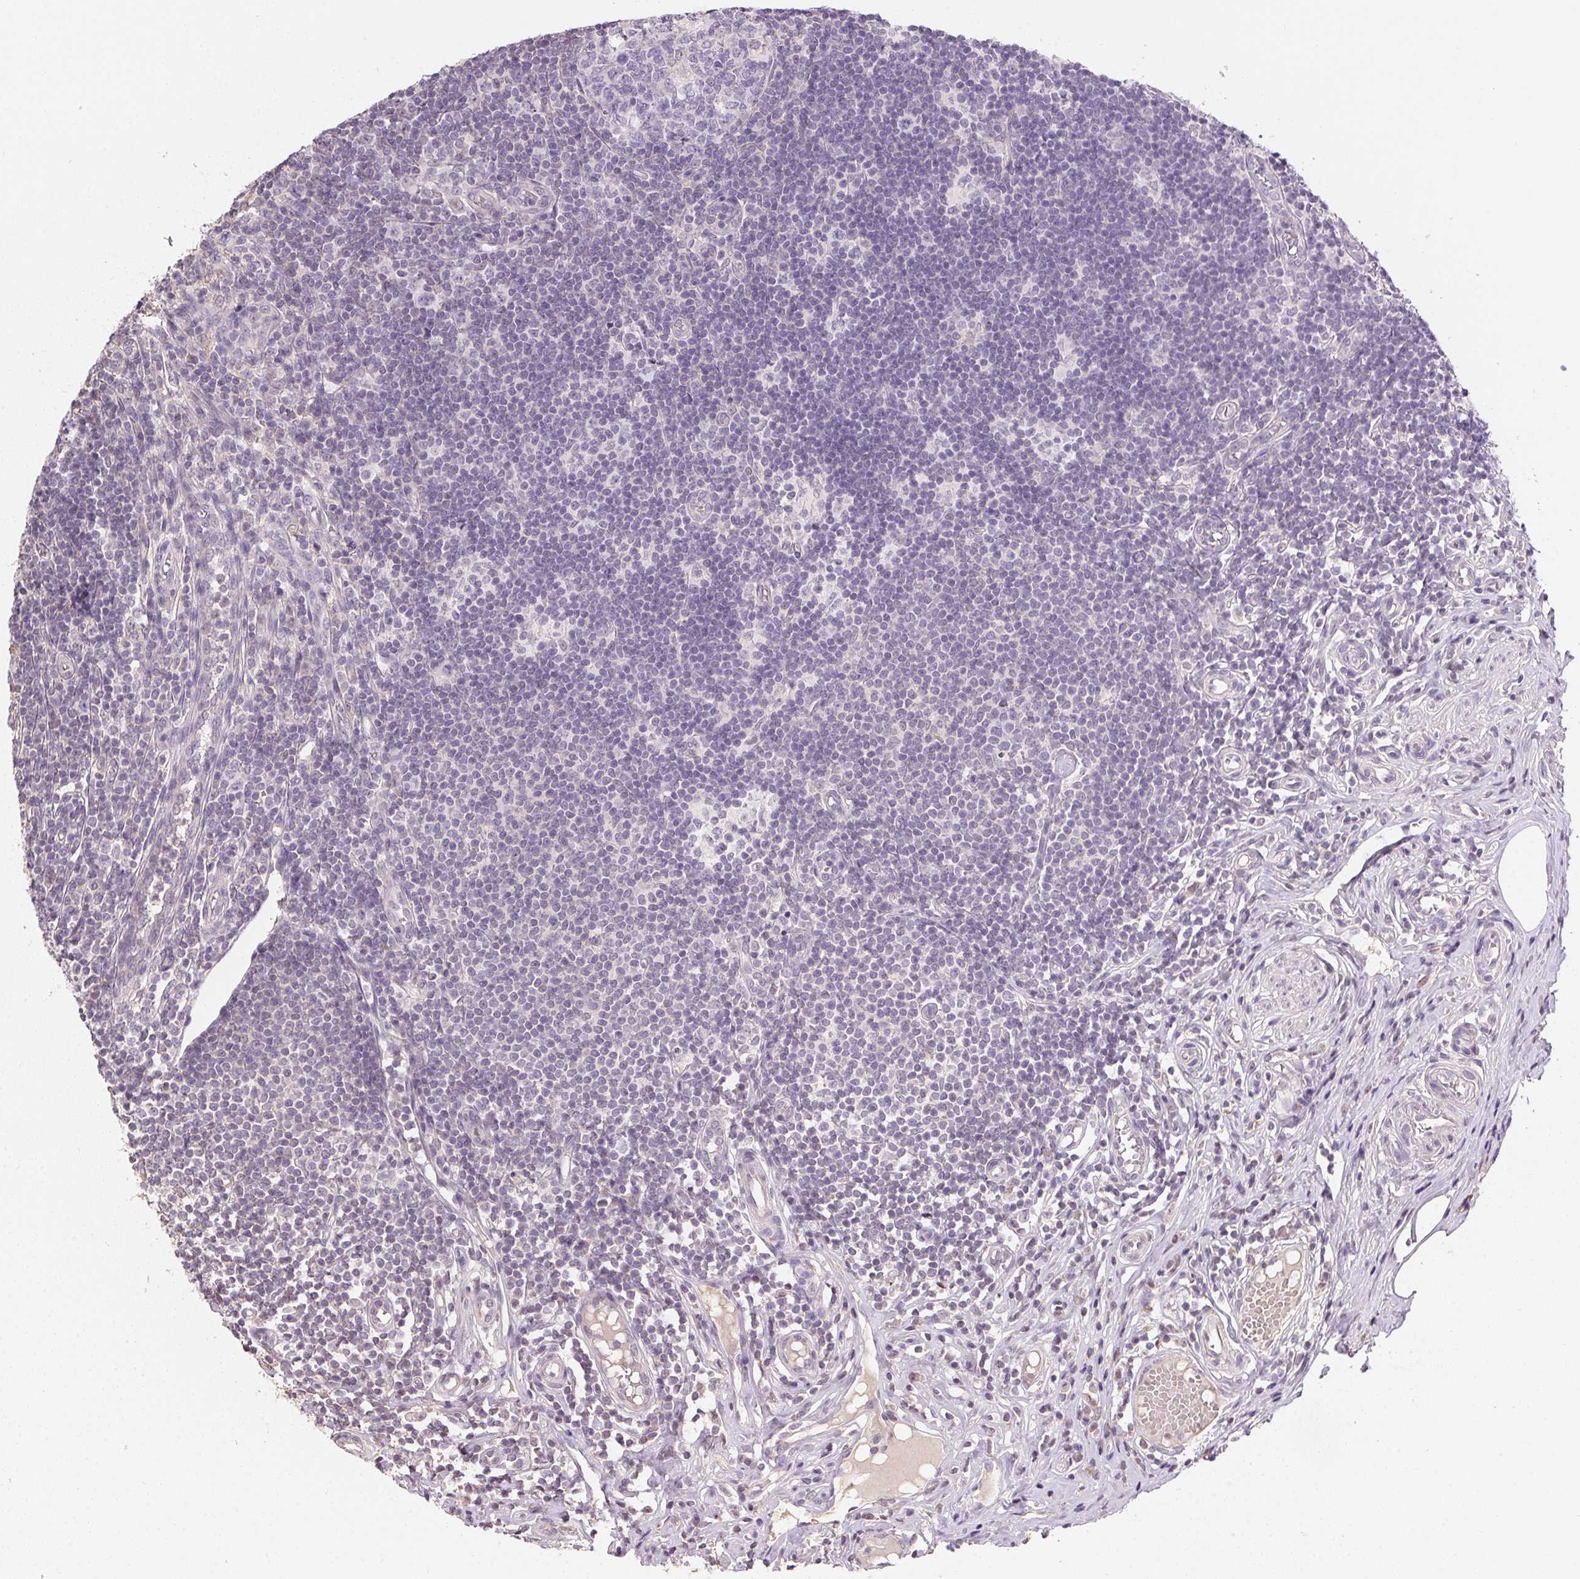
{"staining": {"intensity": "negative", "quantity": "none", "location": "none"}, "tissue": "appendix", "cell_type": "Glandular cells", "image_type": "normal", "snomed": [{"axis": "morphology", "description": "Normal tissue, NOS"}, {"axis": "topography", "description": "Appendix"}], "caption": "Immunohistochemistry micrograph of unremarkable appendix: human appendix stained with DAB demonstrates no significant protein expression in glandular cells. Nuclei are stained in blue.", "gene": "ALDH8A1", "patient": {"sex": "male", "age": 18}}